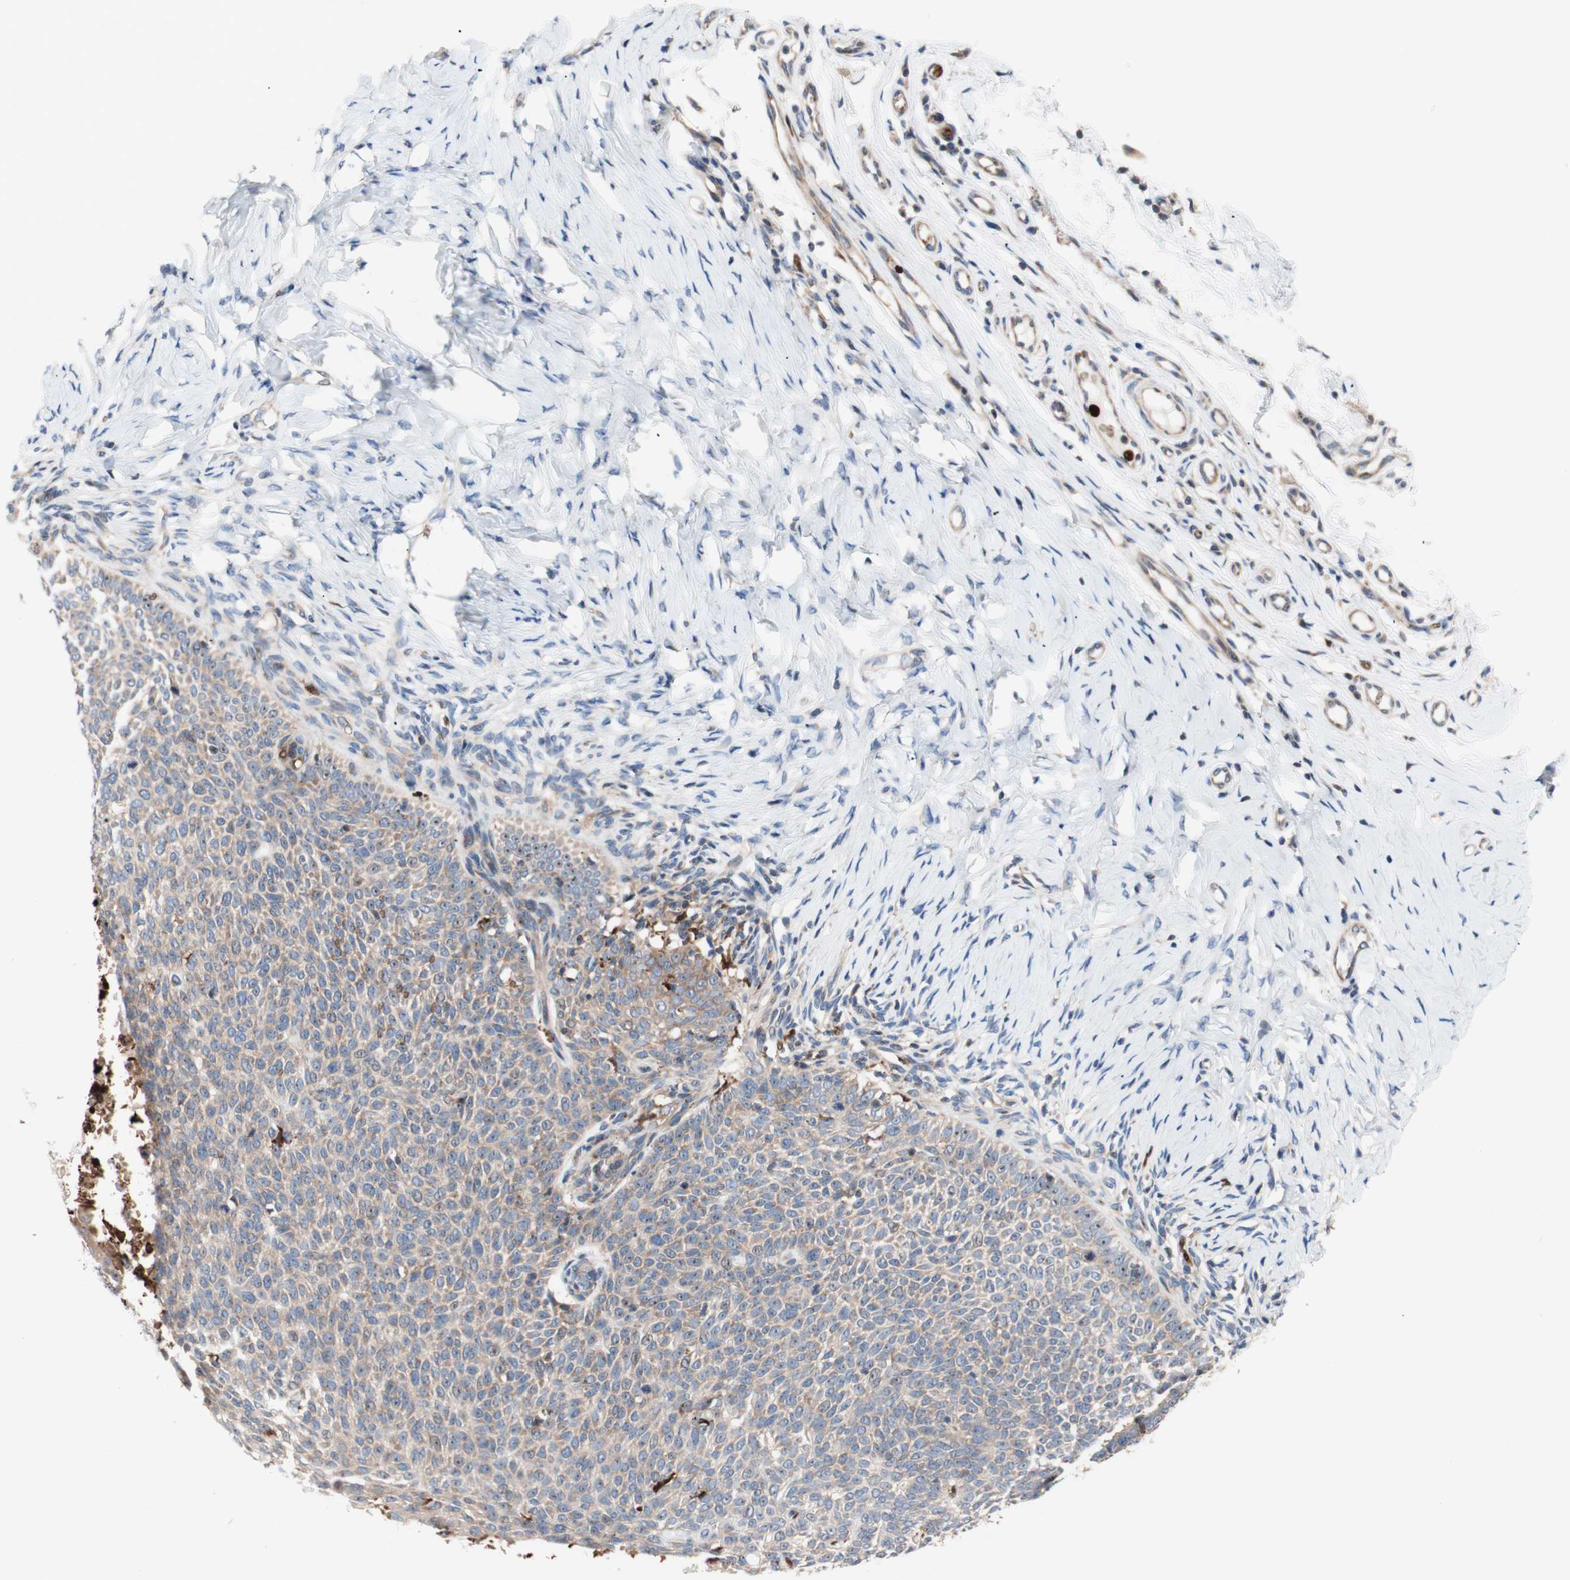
{"staining": {"intensity": "weak", "quantity": ">75%", "location": "cytoplasmic/membranous"}, "tissue": "skin cancer", "cell_type": "Tumor cells", "image_type": "cancer", "snomed": [{"axis": "morphology", "description": "Normal tissue, NOS"}, {"axis": "morphology", "description": "Basal cell carcinoma"}, {"axis": "topography", "description": "Skin"}], "caption": "Skin cancer was stained to show a protein in brown. There is low levels of weak cytoplasmic/membranous expression in about >75% of tumor cells. (Brightfield microscopy of DAB IHC at high magnification).", "gene": "USP9X", "patient": {"sex": "male", "age": 87}}